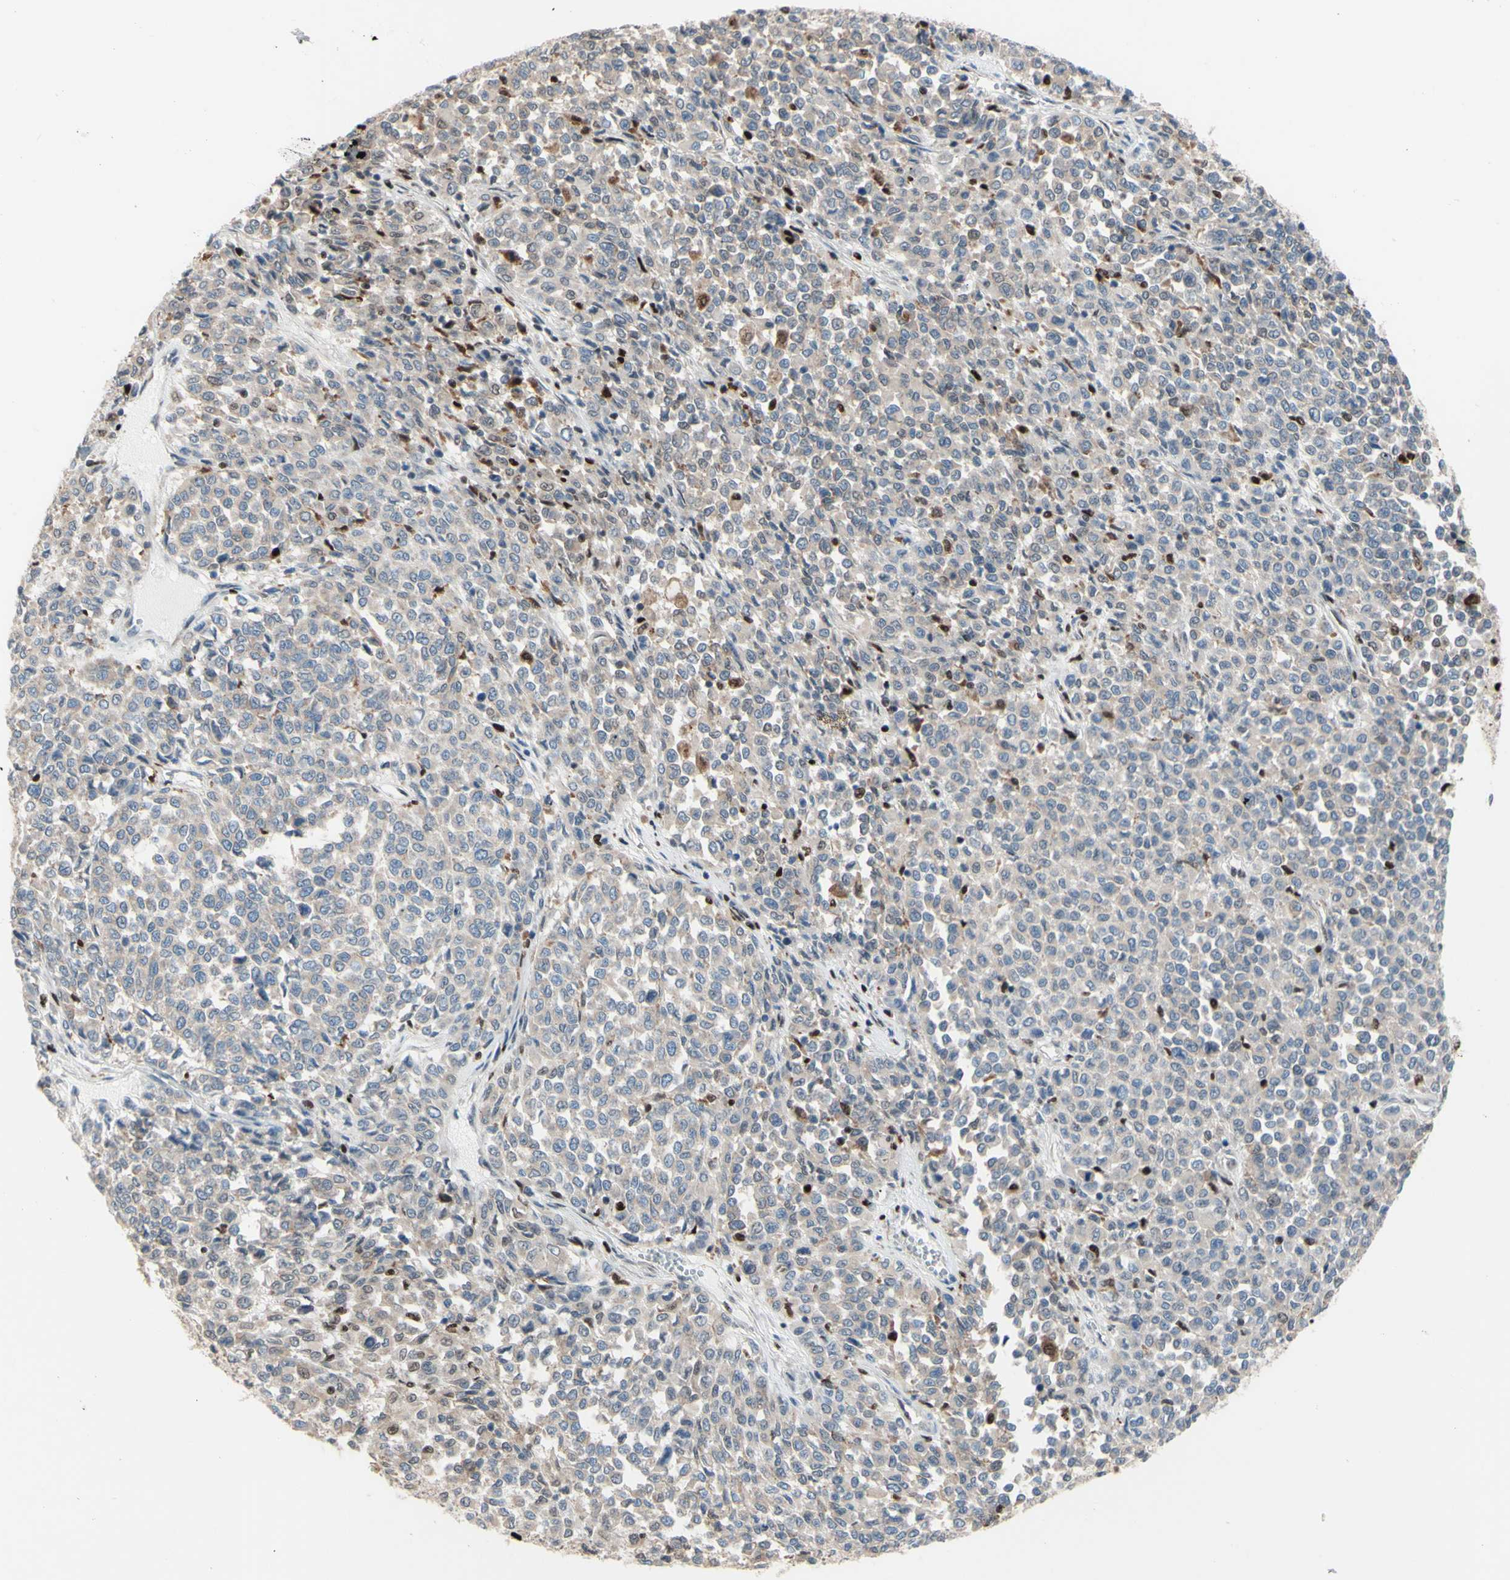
{"staining": {"intensity": "weak", "quantity": ">75%", "location": "cytoplasmic/membranous"}, "tissue": "melanoma", "cell_type": "Tumor cells", "image_type": "cancer", "snomed": [{"axis": "morphology", "description": "Malignant melanoma, Metastatic site"}, {"axis": "topography", "description": "Pancreas"}], "caption": "A low amount of weak cytoplasmic/membranous positivity is appreciated in approximately >75% of tumor cells in melanoma tissue. The staining was performed using DAB, with brown indicating positive protein expression. Nuclei are stained blue with hematoxylin.", "gene": "EED", "patient": {"sex": "female", "age": 30}}